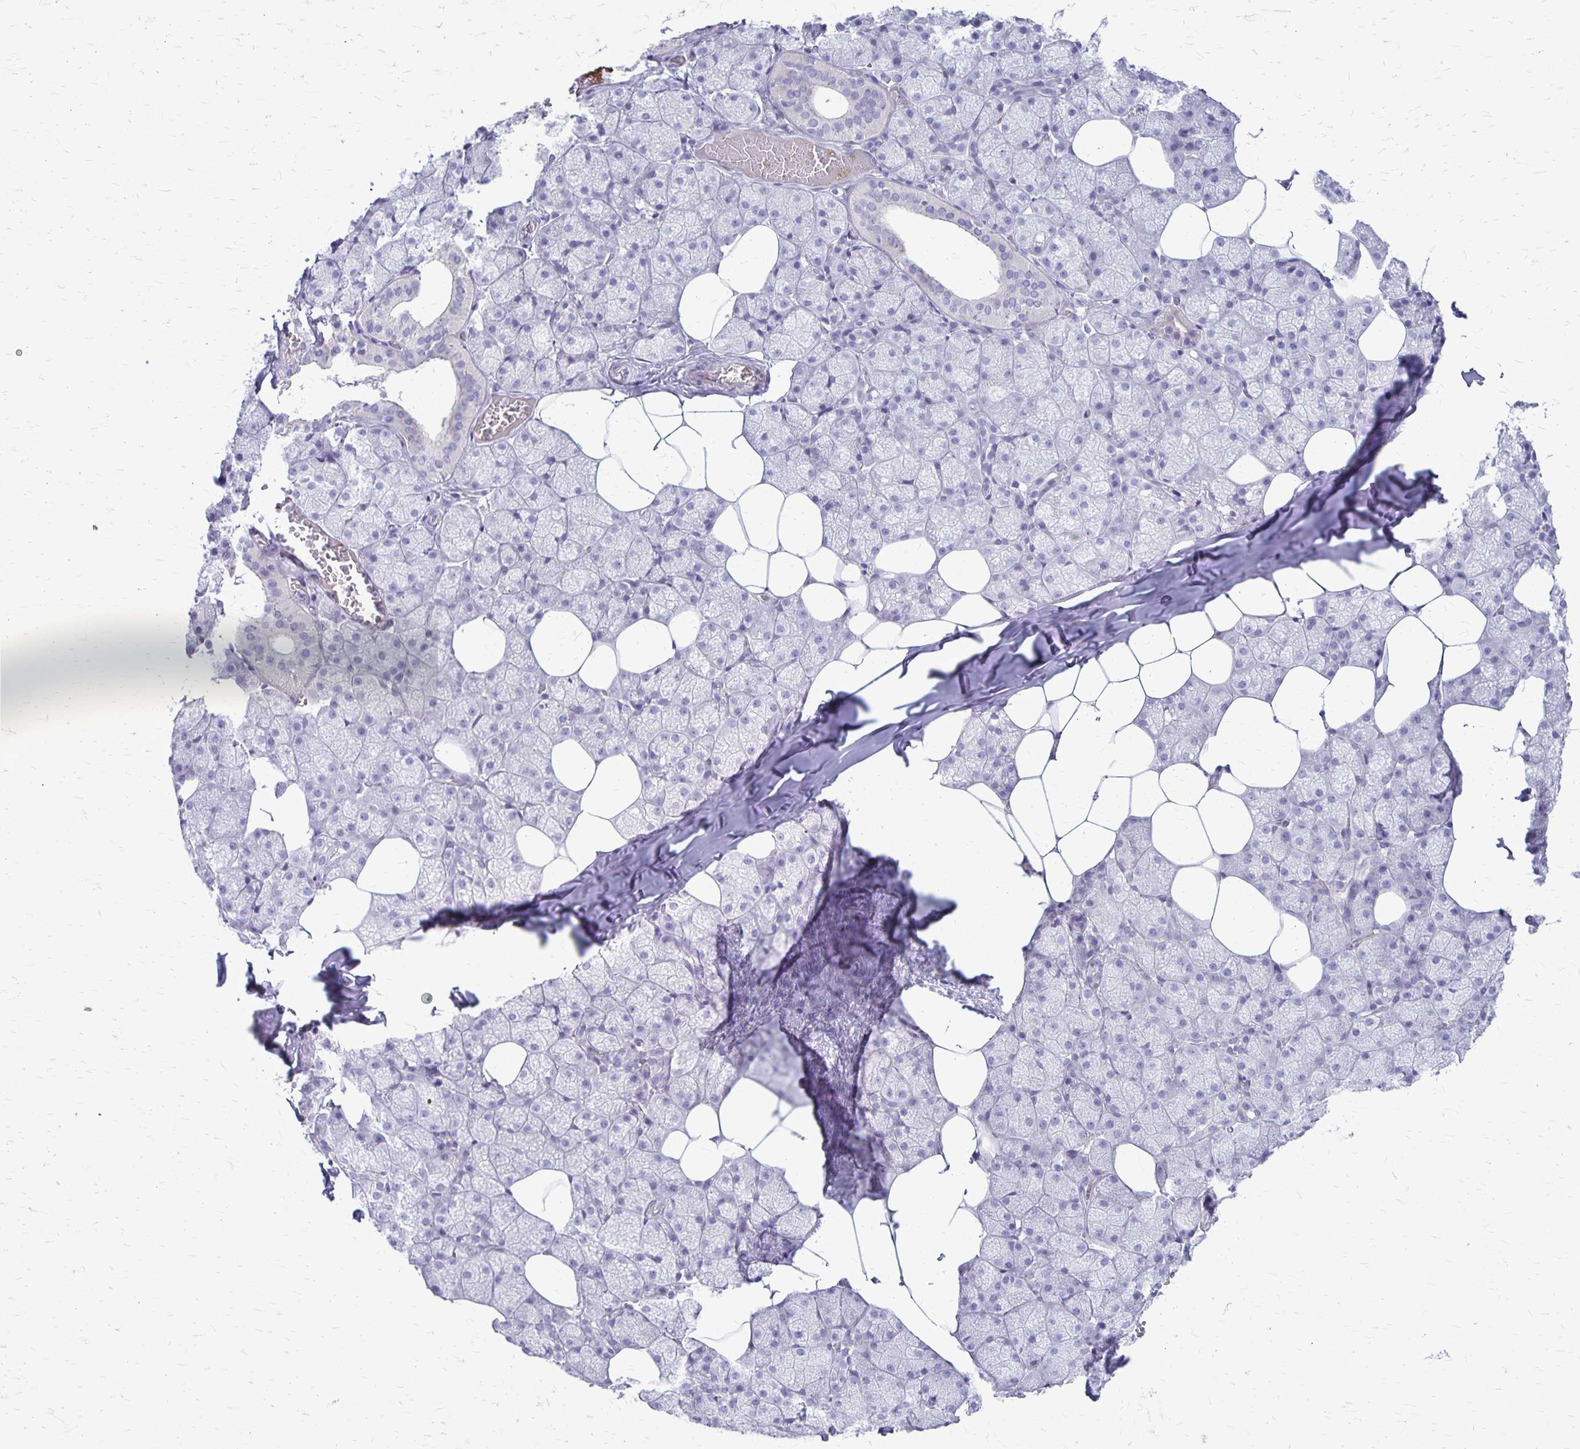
{"staining": {"intensity": "negative", "quantity": "none", "location": "none"}, "tissue": "salivary gland", "cell_type": "Glandular cells", "image_type": "normal", "snomed": [{"axis": "morphology", "description": "Normal tissue, NOS"}, {"axis": "topography", "description": "Salivary gland"}, {"axis": "topography", "description": "Peripheral nerve tissue"}], "caption": "Immunohistochemistry (IHC) of benign salivary gland exhibits no positivity in glandular cells.", "gene": "GP9", "patient": {"sex": "male", "age": 38}}